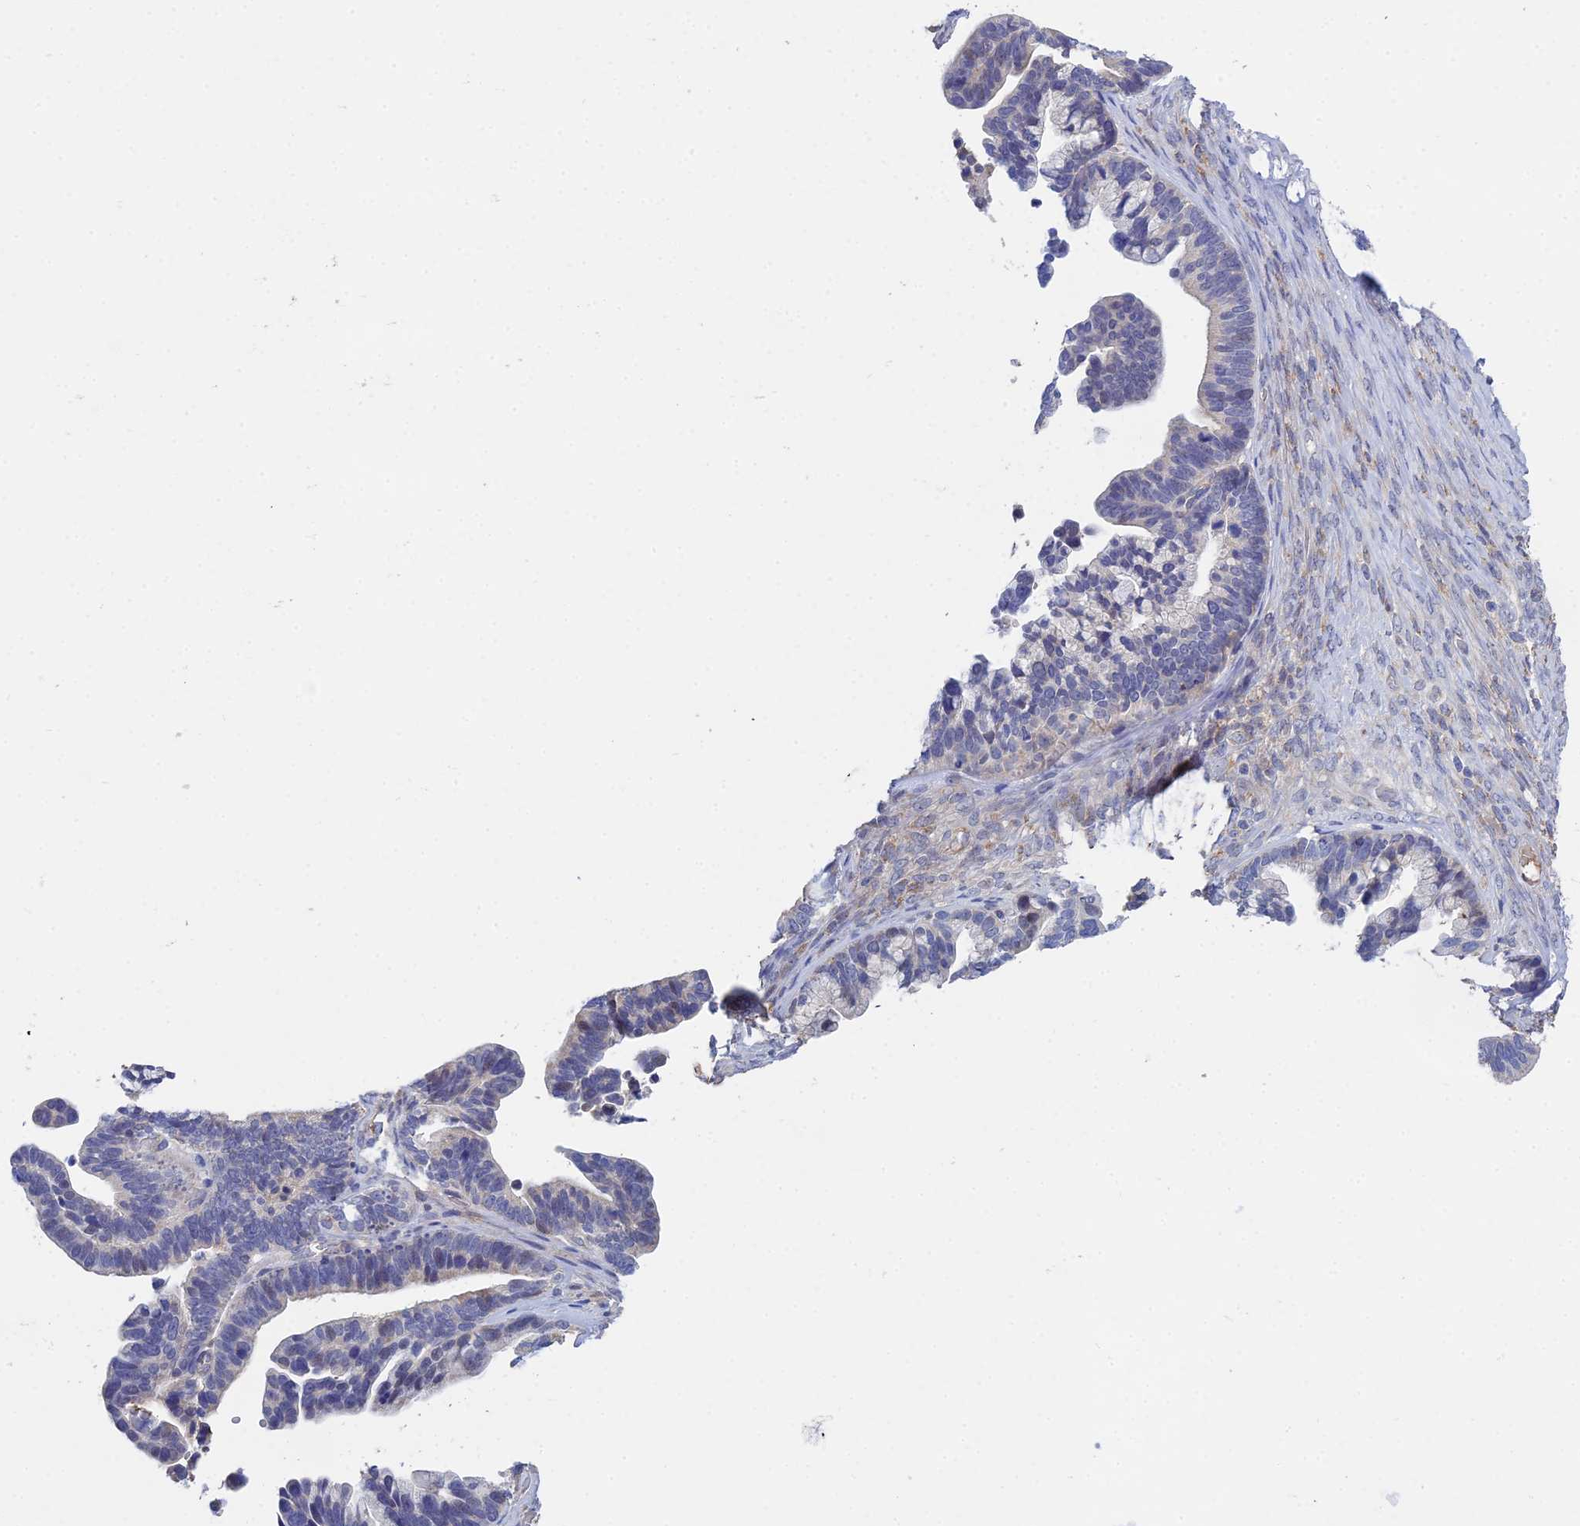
{"staining": {"intensity": "negative", "quantity": "none", "location": "none"}, "tissue": "ovarian cancer", "cell_type": "Tumor cells", "image_type": "cancer", "snomed": [{"axis": "morphology", "description": "Cystadenocarcinoma, serous, NOS"}, {"axis": "topography", "description": "Ovary"}], "caption": "Immunohistochemical staining of serous cystadenocarcinoma (ovarian) reveals no significant staining in tumor cells.", "gene": "DNAH14", "patient": {"sex": "female", "age": 56}}